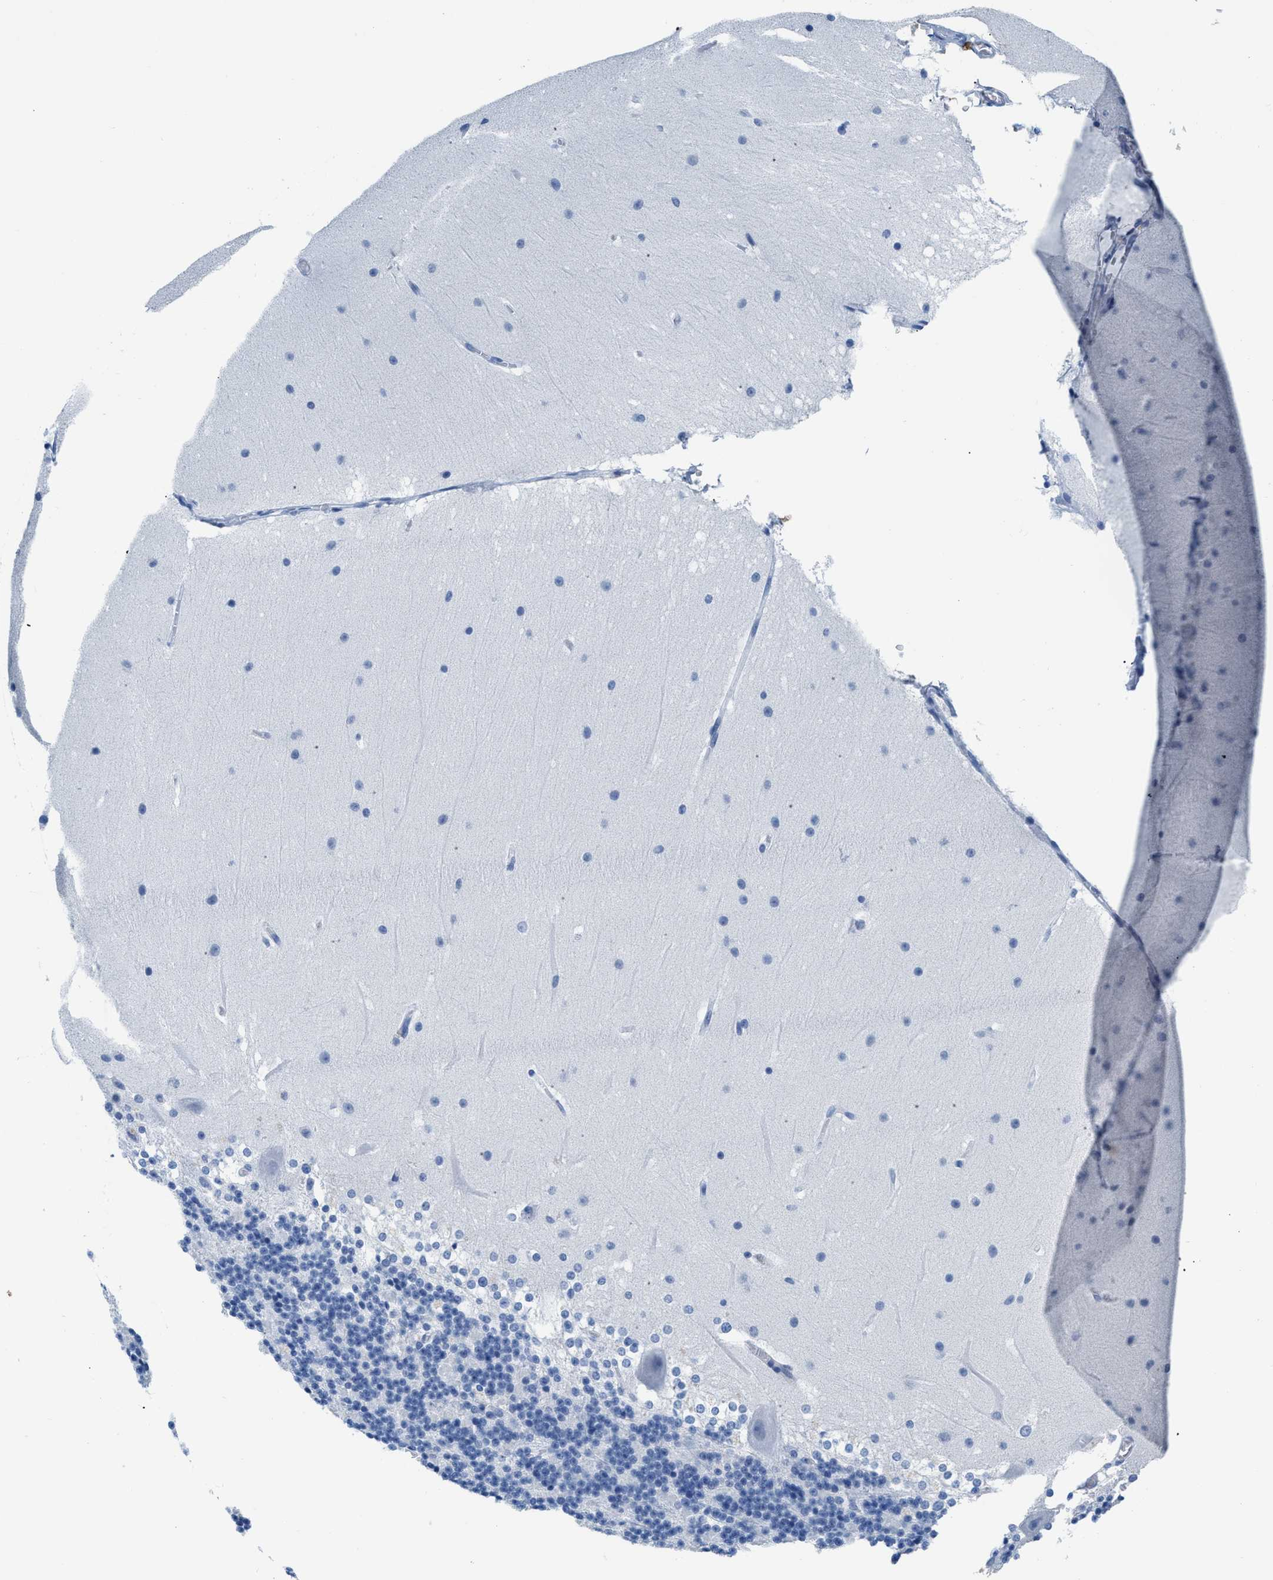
{"staining": {"intensity": "negative", "quantity": "none", "location": "none"}, "tissue": "cerebellum", "cell_type": "Cells in granular layer", "image_type": "normal", "snomed": [{"axis": "morphology", "description": "Normal tissue, NOS"}, {"axis": "topography", "description": "Cerebellum"}], "caption": "Normal cerebellum was stained to show a protein in brown. There is no significant expression in cells in granular layer. (DAB (3,3'-diaminobenzidine) immunohistochemistry (IHC), high magnification).", "gene": "NFATC2", "patient": {"sex": "female", "age": 19}}